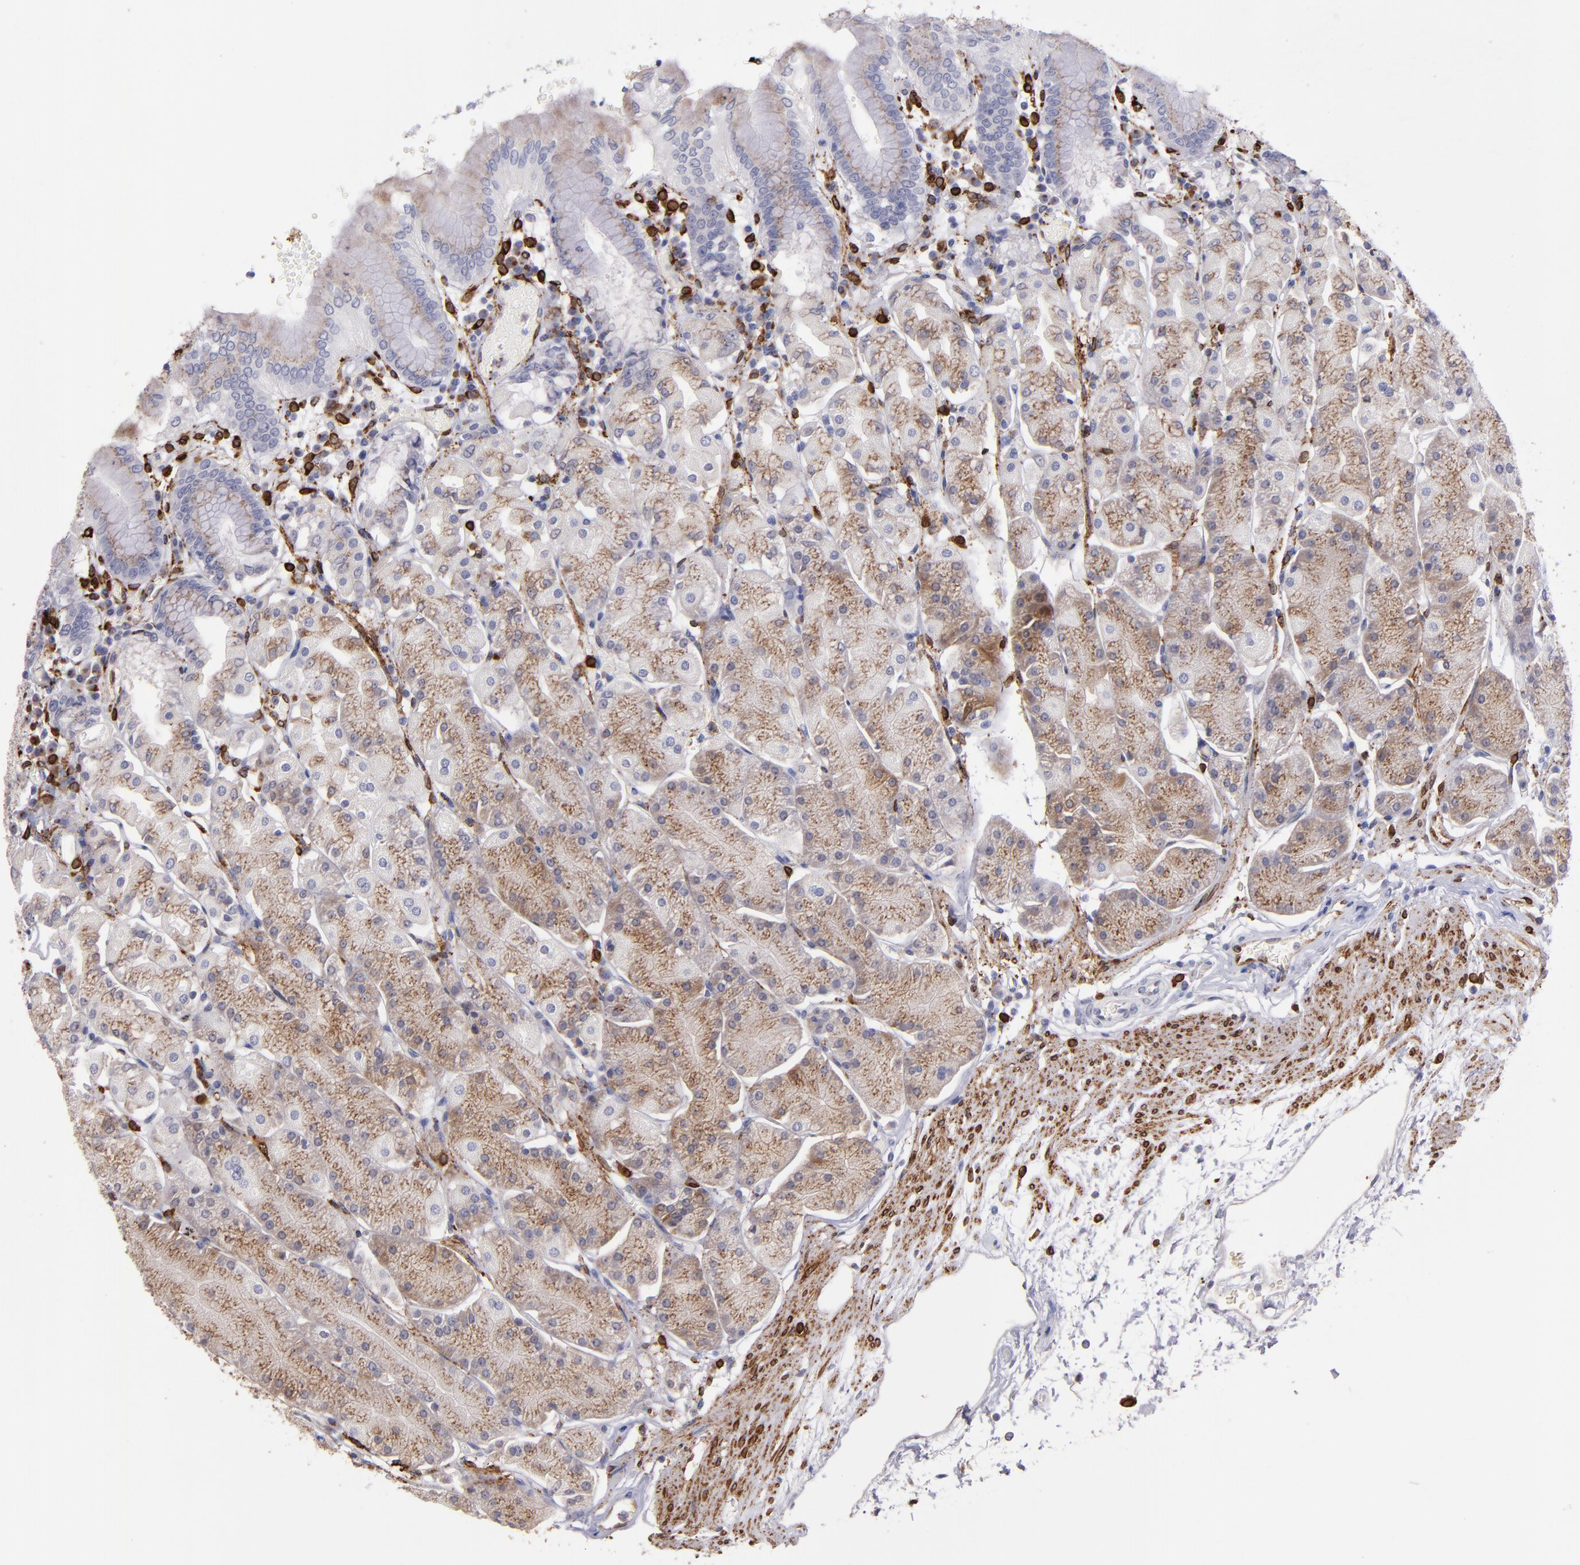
{"staining": {"intensity": "moderate", "quantity": ">75%", "location": "cytoplasmic/membranous"}, "tissue": "stomach", "cell_type": "Glandular cells", "image_type": "normal", "snomed": [{"axis": "morphology", "description": "Normal tissue, NOS"}, {"axis": "topography", "description": "Stomach, upper"}, {"axis": "topography", "description": "Stomach"}], "caption": "Protein staining displays moderate cytoplasmic/membranous positivity in about >75% of glandular cells in unremarkable stomach.", "gene": "PTGS1", "patient": {"sex": "male", "age": 76}}